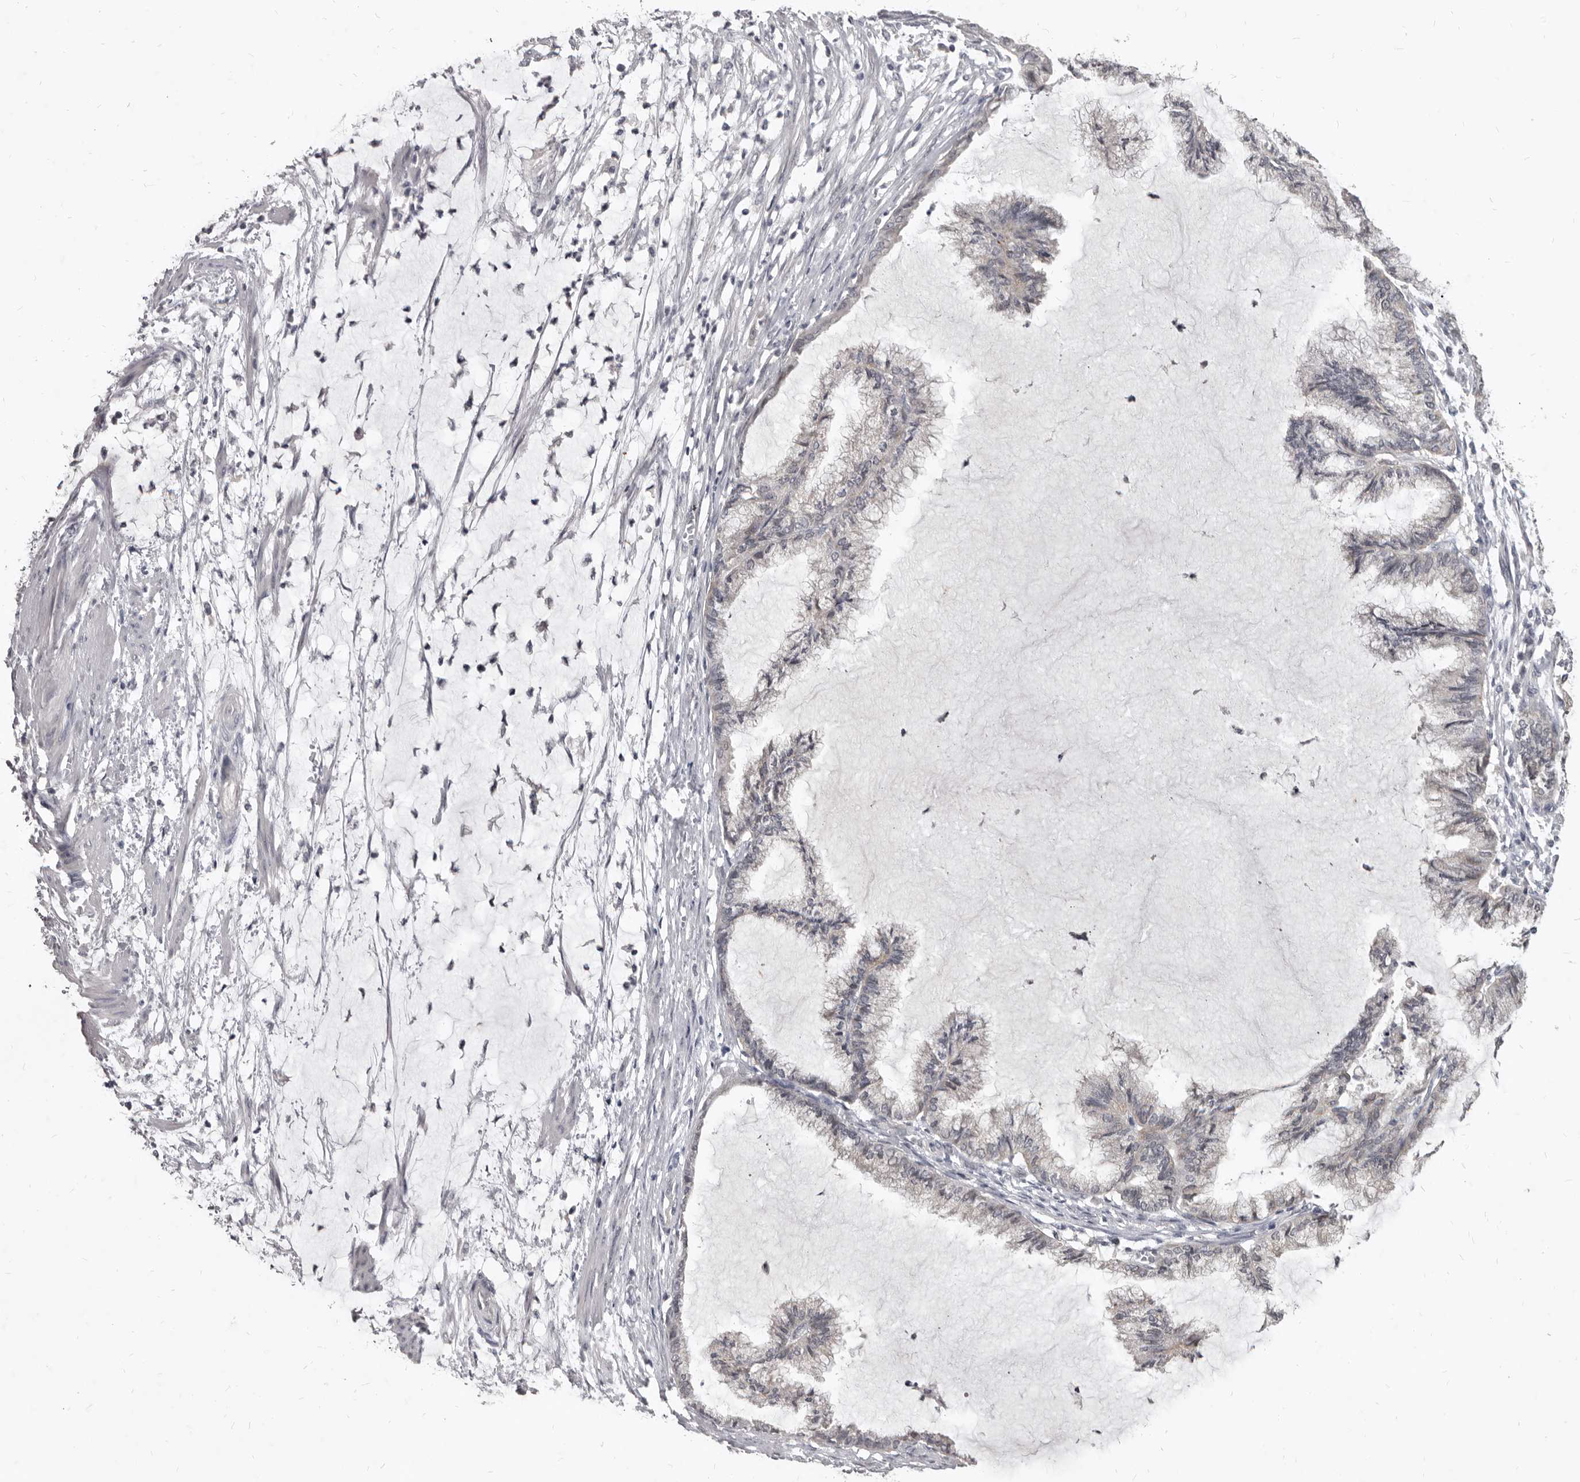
{"staining": {"intensity": "negative", "quantity": "none", "location": "none"}, "tissue": "endometrial cancer", "cell_type": "Tumor cells", "image_type": "cancer", "snomed": [{"axis": "morphology", "description": "Adenocarcinoma, NOS"}, {"axis": "topography", "description": "Endometrium"}], "caption": "IHC micrograph of endometrial cancer (adenocarcinoma) stained for a protein (brown), which displays no positivity in tumor cells.", "gene": "SULT1E1", "patient": {"sex": "female", "age": 86}}